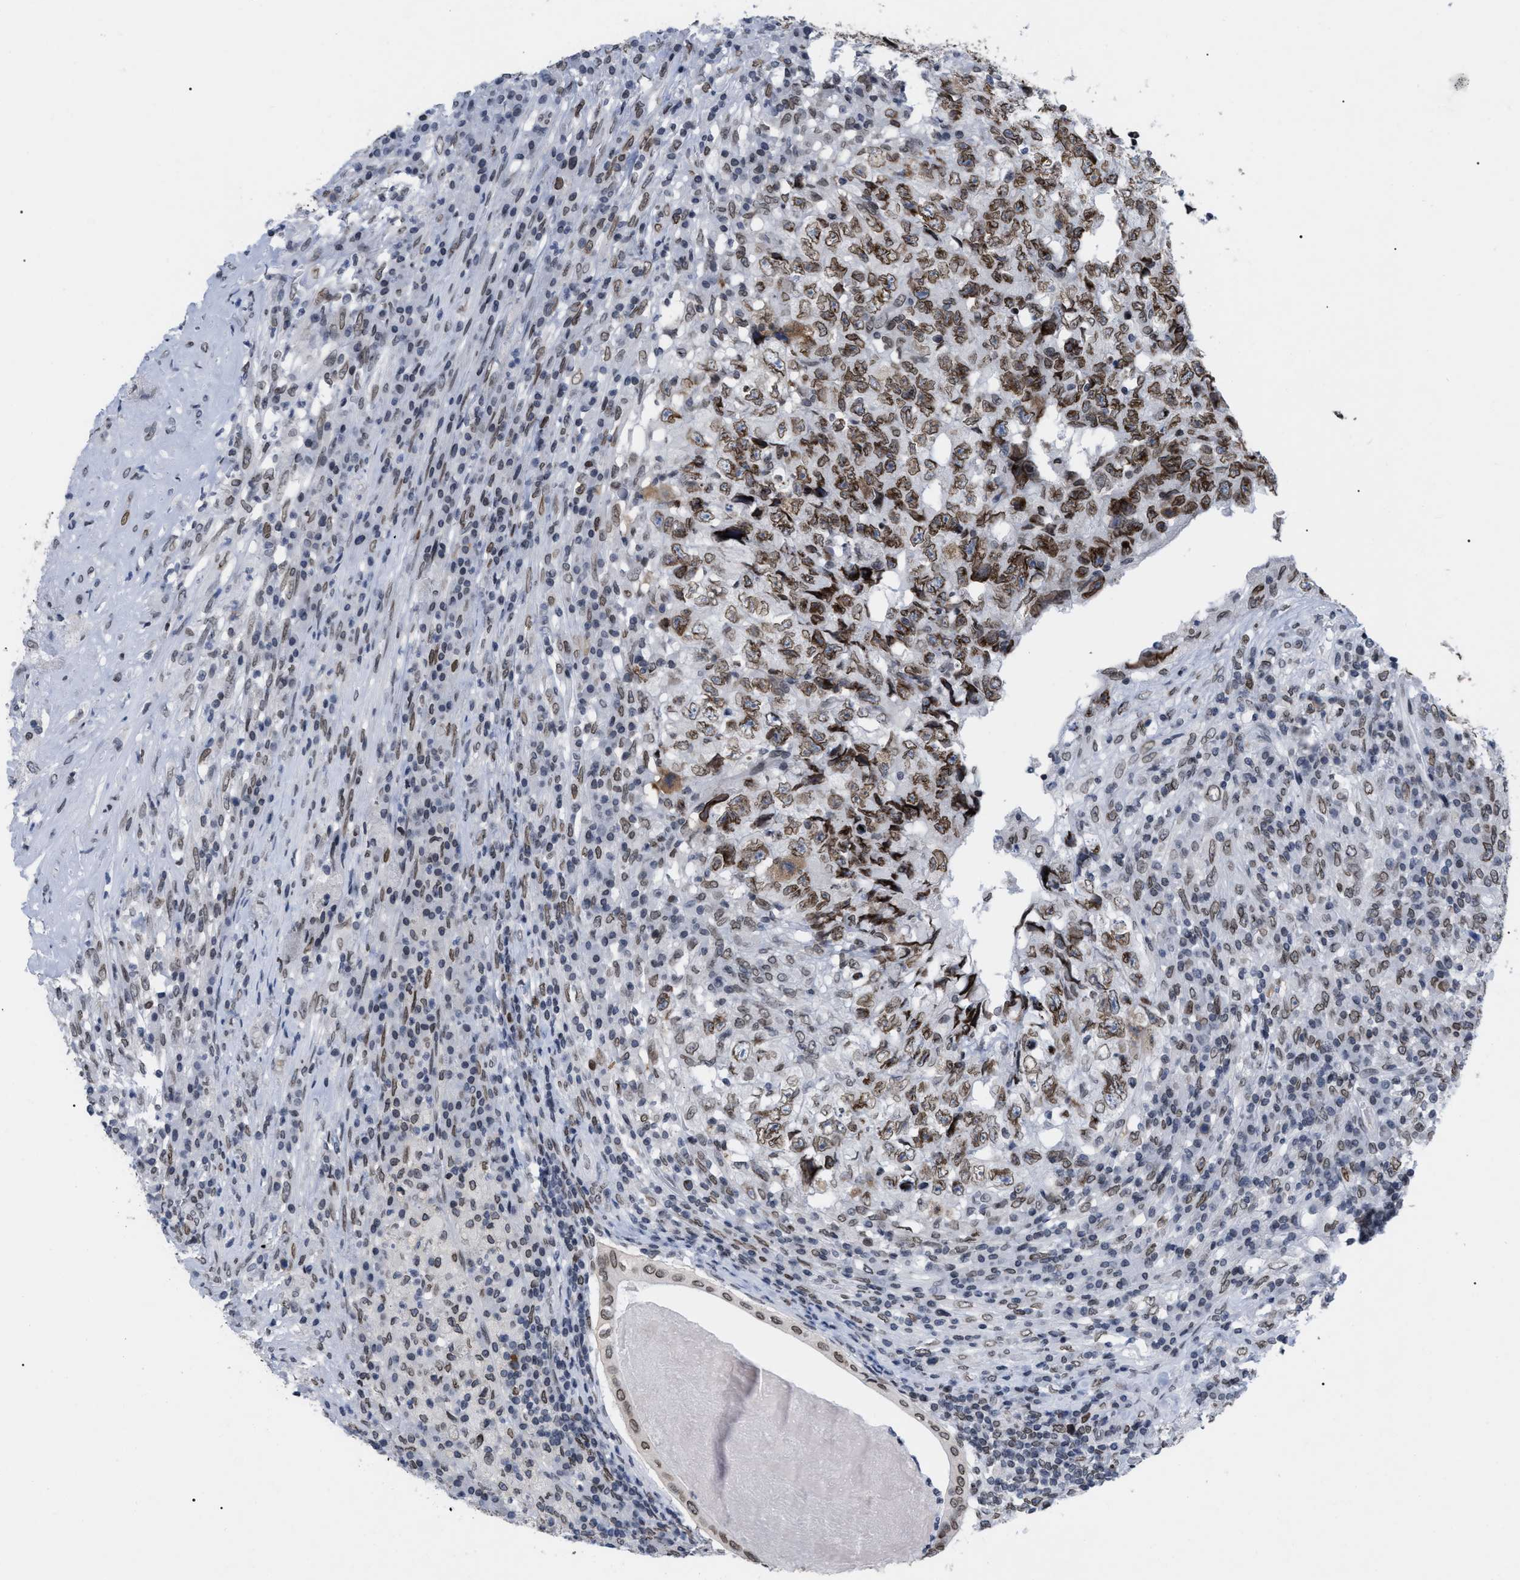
{"staining": {"intensity": "moderate", "quantity": ">75%", "location": "cytoplasmic/membranous,nuclear"}, "tissue": "testis cancer", "cell_type": "Tumor cells", "image_type": "cancer", "snomed": [{"axis": "morphology", "description": "Necrosis, NOS"}, {"axis": "morphology", "description": "Carcinoma, Embryonal, NOS"}, {"axis": "topography", "description": "Testis"}], "caption": "Tumor cells display medium levels of moderate cytoplasmic/membranous and nuclear staining in approximately >75% of cells in human testis embryonal carcinoma.", "gene": "TPR", "patient": {"sex": "male", "age": 19}}